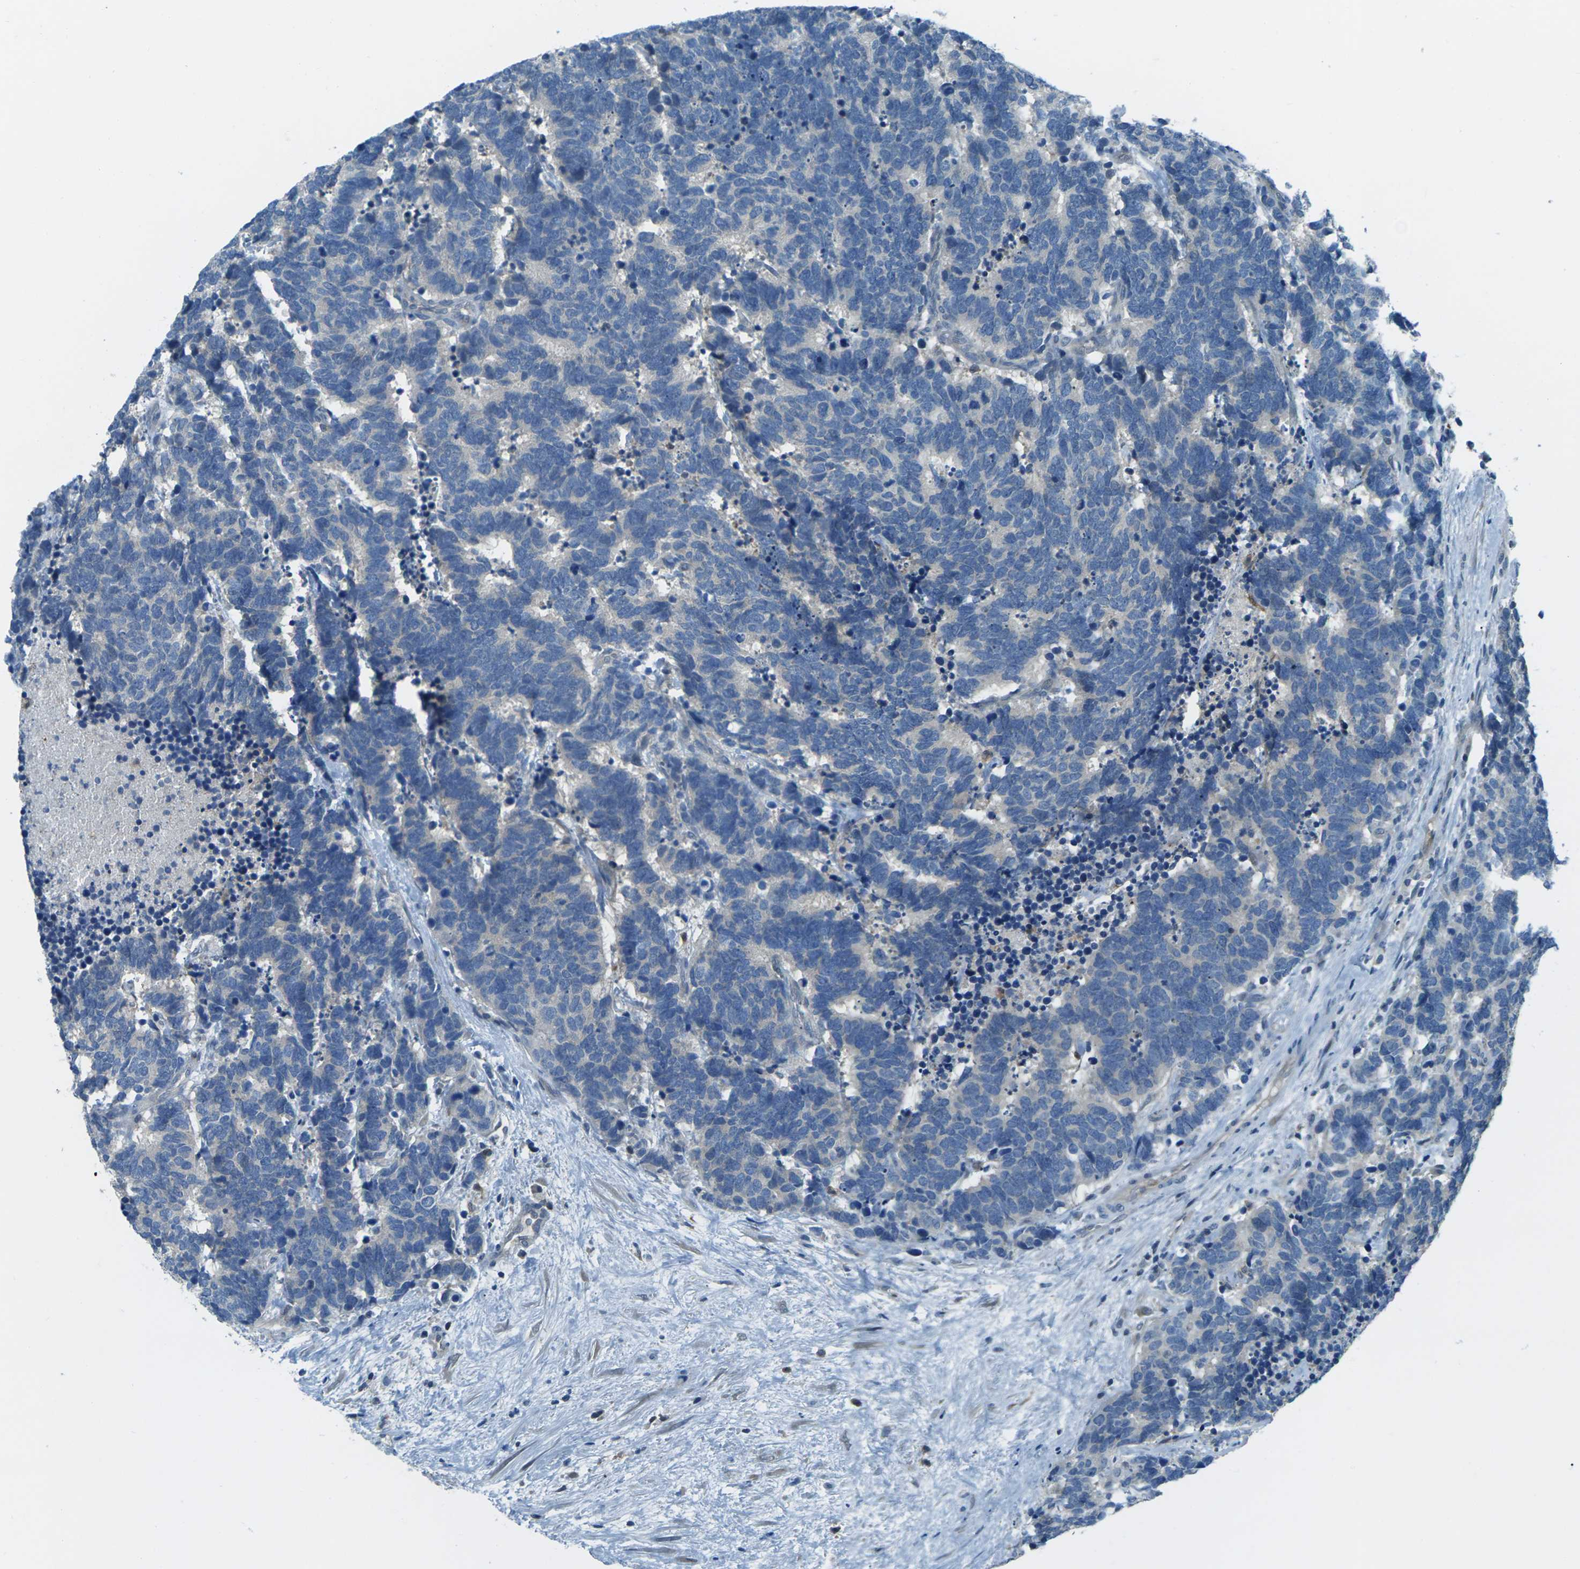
{"staining": {"intensity": "negative", "quantity": "none", "location": "none"}, "tissue": "carcinoid", "cell_type": "Tumor cells", "image_type": "cancer", "snomed": [{"axis": "morphology", "description": "Carcinoma, NOS"}, {"axis": "morphology", "description": "Carcinoid, malignant, NOS"}, {"axis": "topography", "description": "Urinary bladder"}], "caption": "An image of human carcinoid is negative for staining in tumor cells.", "gene": "NANOS2", "patient": {"sex": "male", "age": 57}}